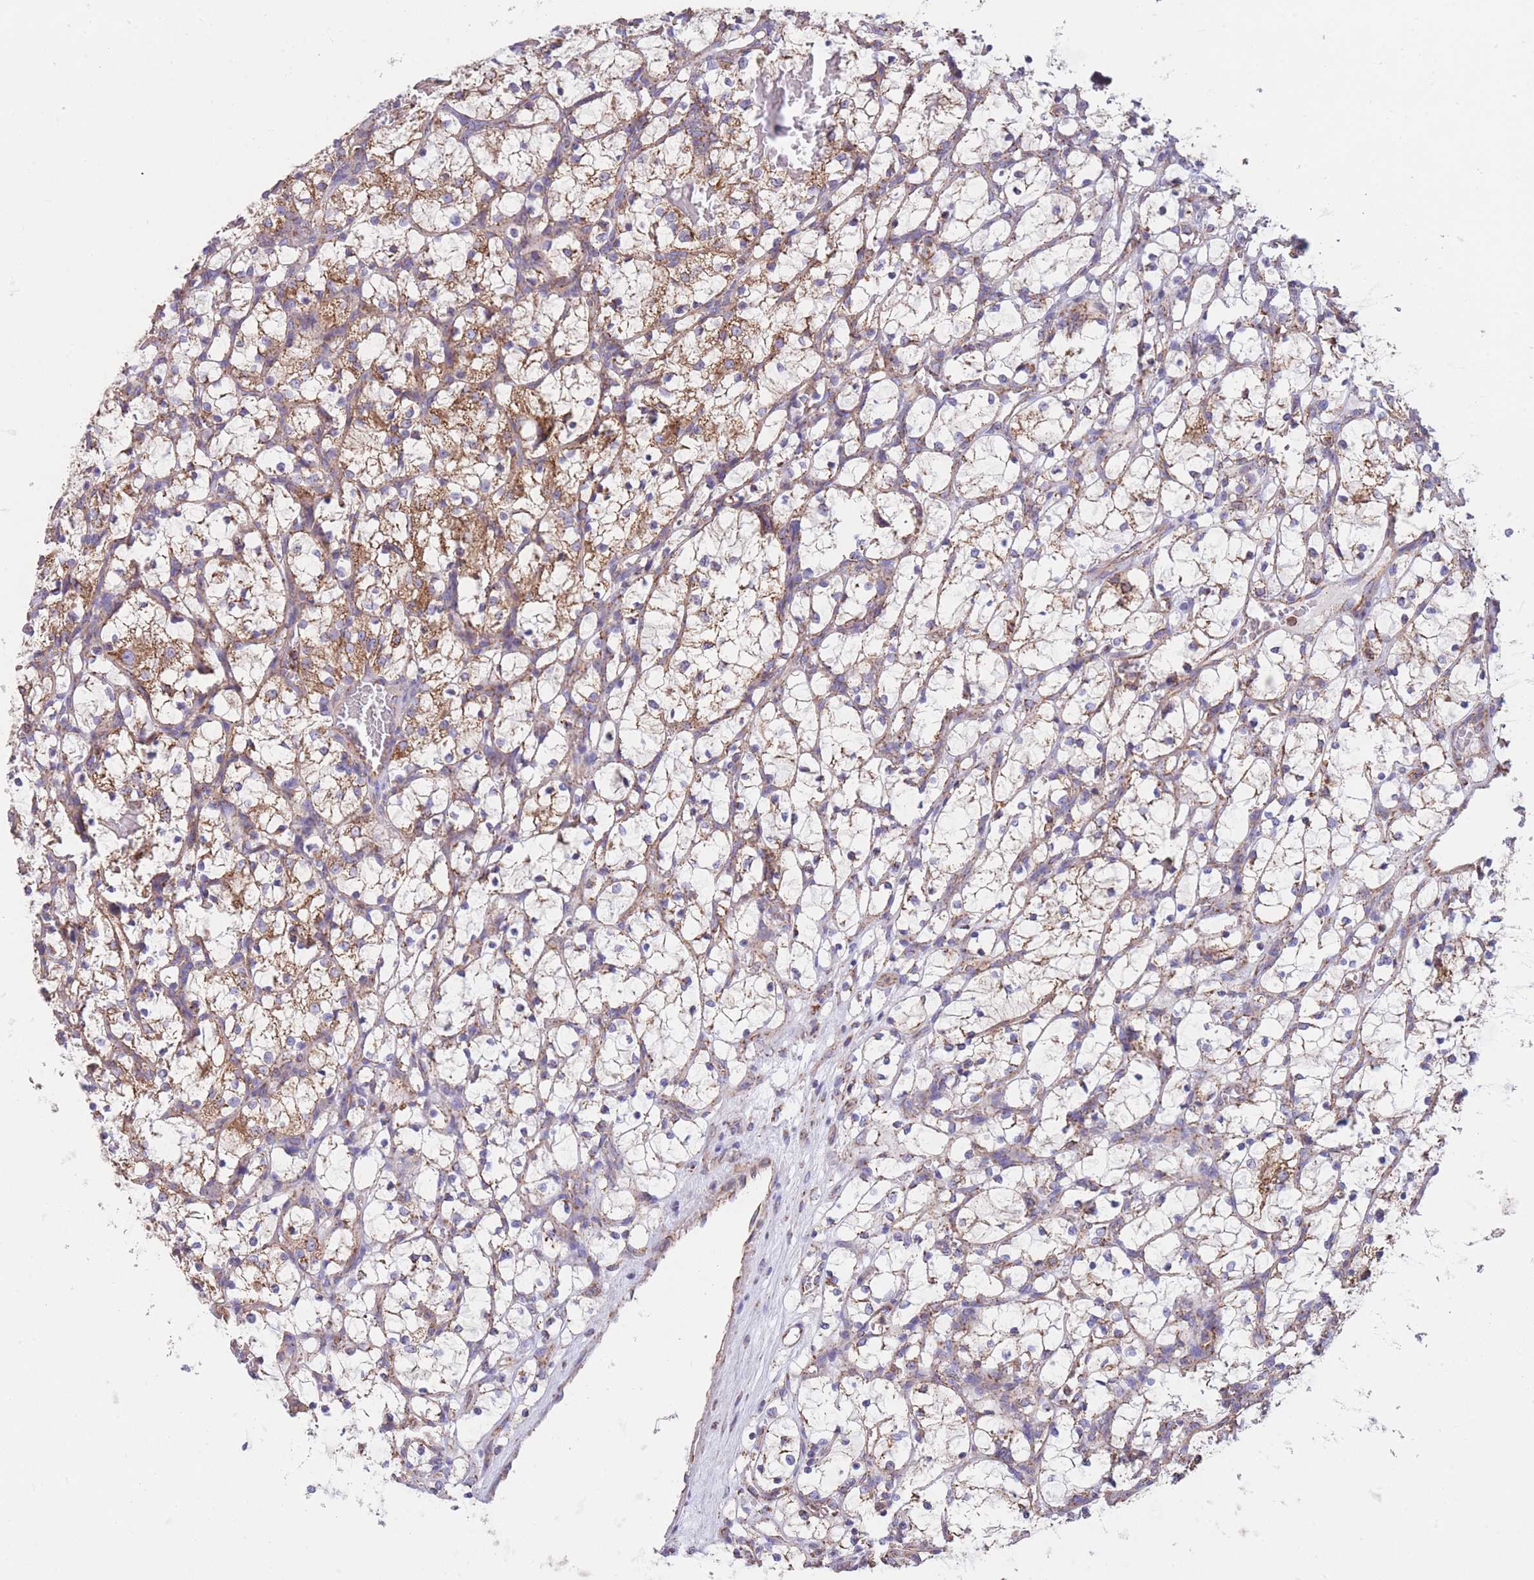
{"staining": {"intensity": "moderate", "quantity": "<25%", "location": "cytoplasmic/membranous"}, "tissue": "renal cancer", "cell_type": "Tumor cells", "image_type": "cancer", "snomed": [{"axis": "morphology", "description": "Adenocarcinoma, NOS"}, {"axis": "topography", "description": "Kidney"}], "caption": "Moderate cytoplasmic/membranous expression is identified in about <25% of tumor cells in adenocarcinoma (renal). Ihc stains the protein of interest in brown and the nuclei are stained blue.", "gene": "FKBP8", "patient": {"sex": "female", "age": 69}}